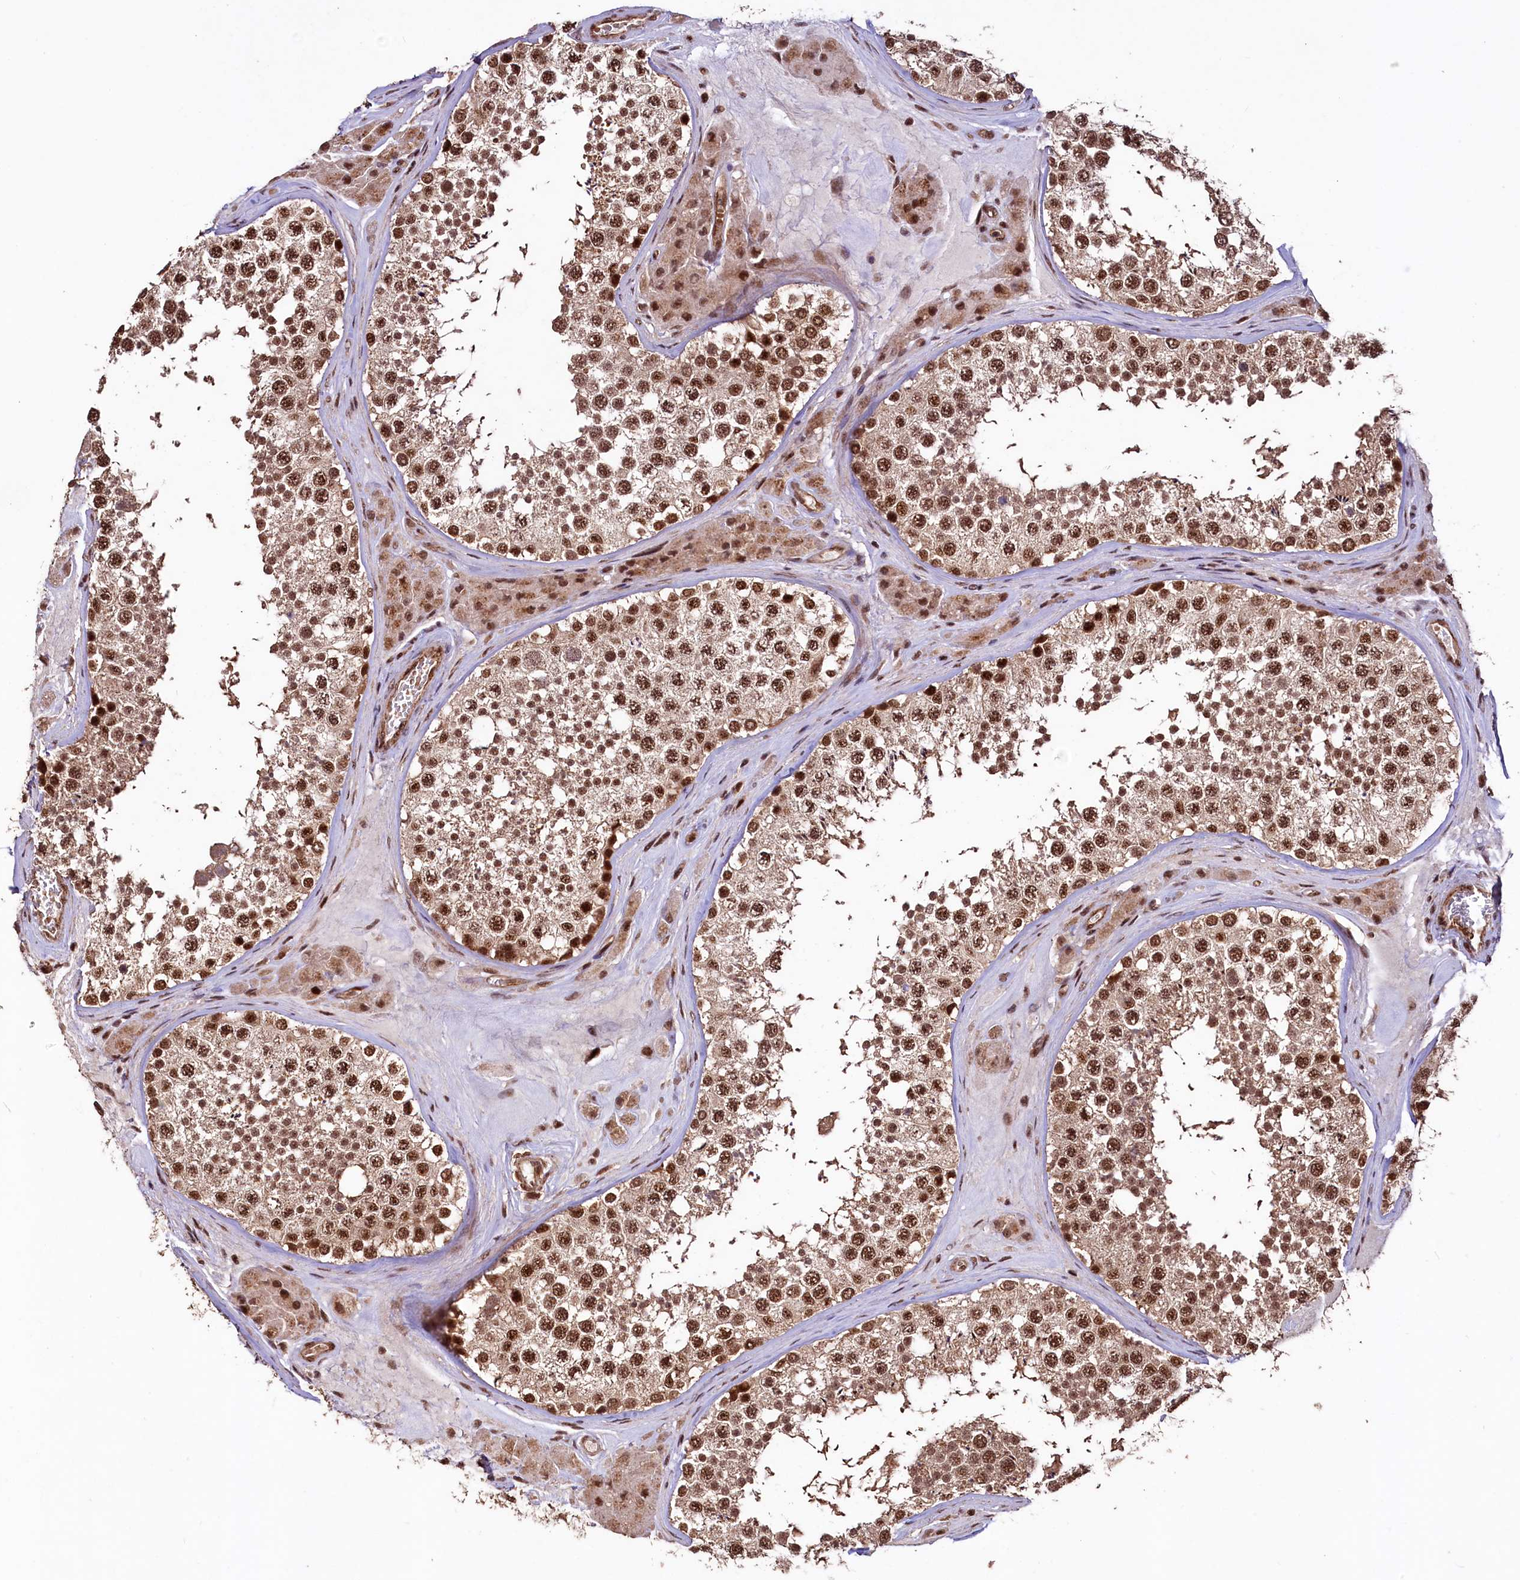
{"staining": {"intensity": "strong", "quantity": ">75%", "location": "nuclear"}, "tissue": "testis", "cell_type": "Cells in seminiferous ducts", "image_type": "normal", "snomed": [{"axis": "morphology", "description": "Normal tissue, NOS"}, {"axis": "topography", "description": "Testis"}], "caption": "IHC photomicrograph of unremarkable testis: human testis stained using immunohistochemistry shows high levels of strong protein expression localized specifically in the nuclear of cells in seminiferous ducts, appearing as a nuclear brown color.", "gene": "SFSWAP", "patient": {"sex": "male", "age": 46}}